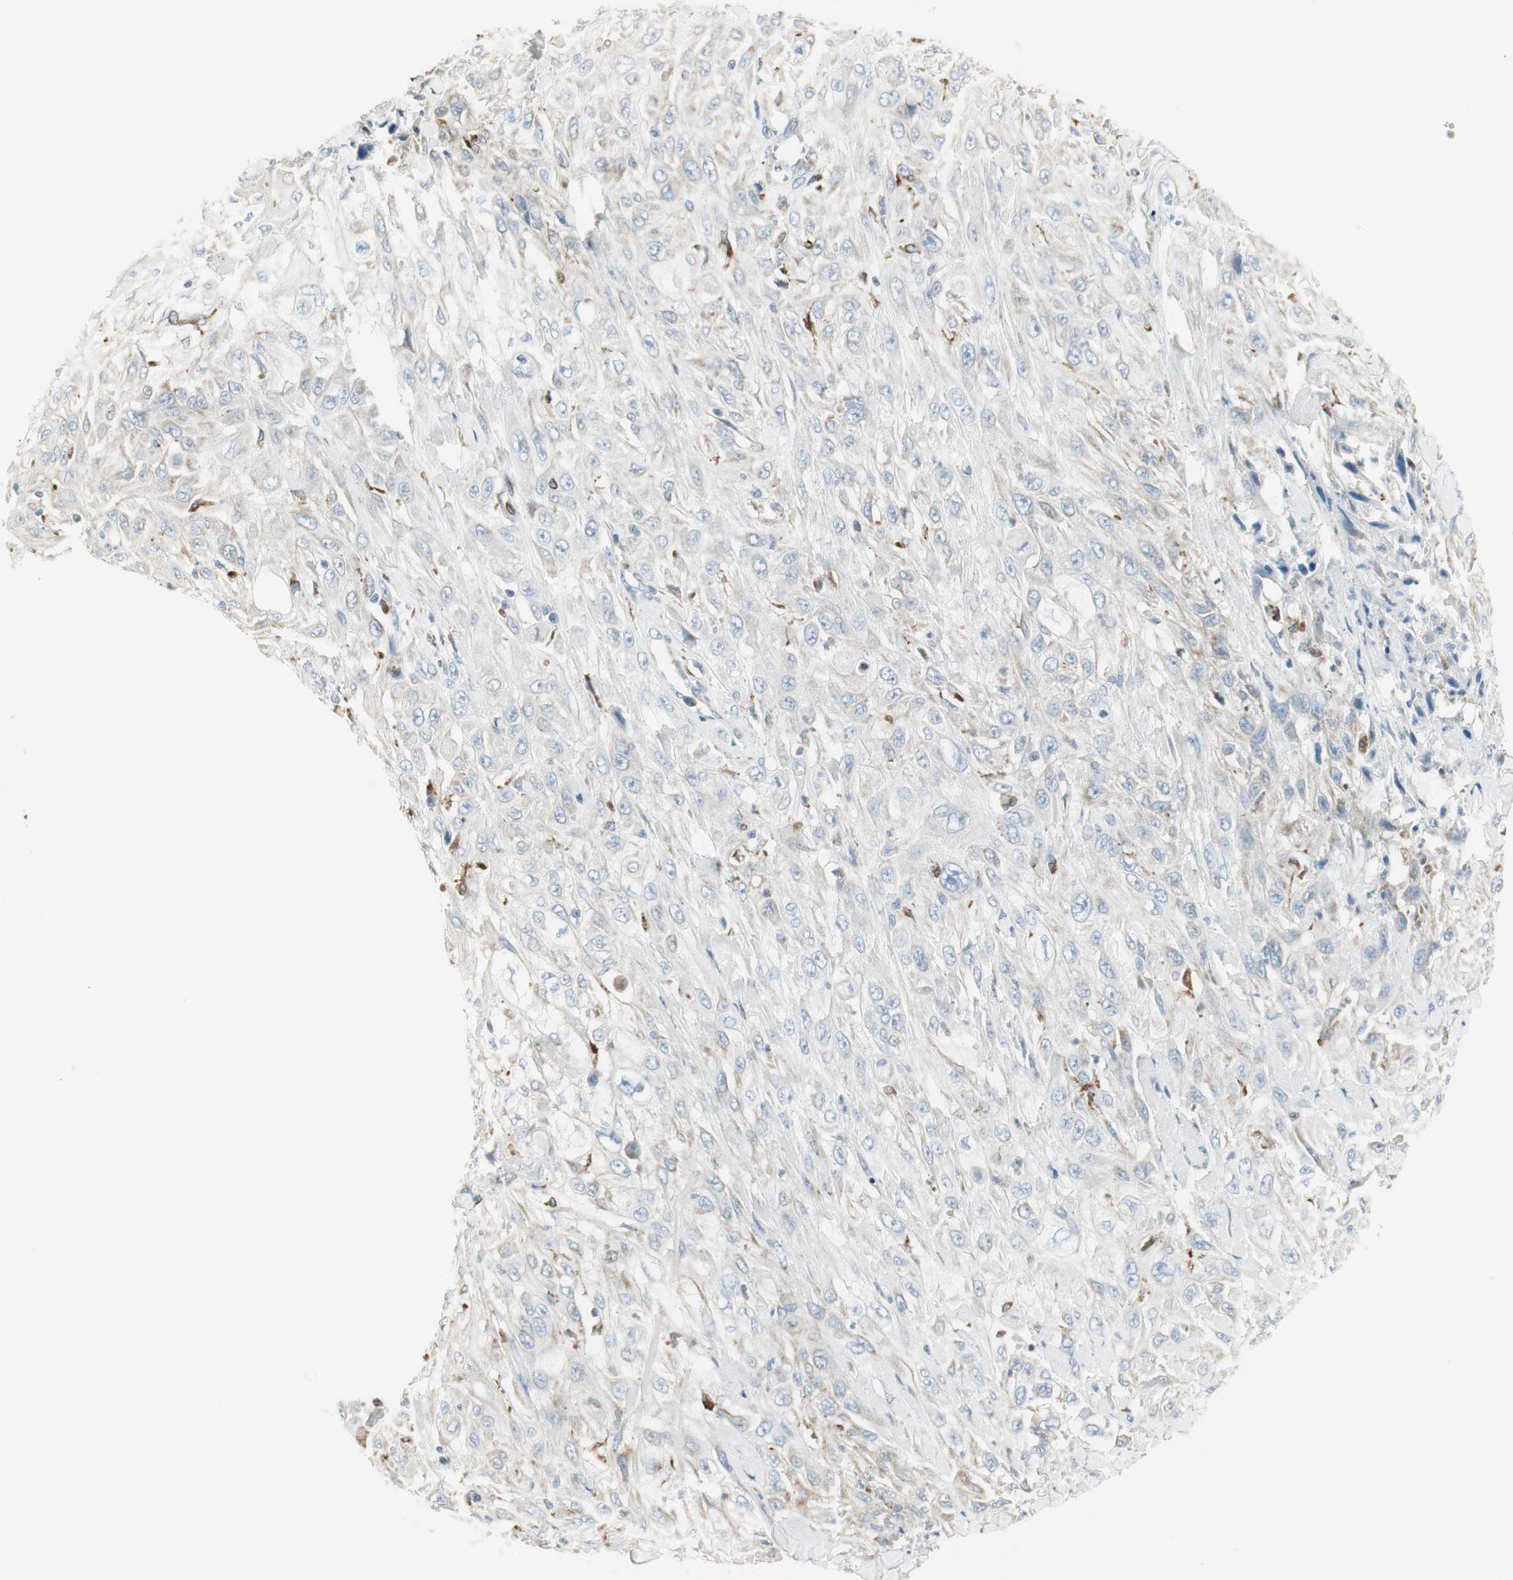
{"staining": {"intensity": "negative", "quantity": "none", "location": "none"}, "tissue": "skin cancer", "cell_type": "Tumor cells", "image_type": "cancer", "snomed": [{"axis": "morphology", "description": "Squamous cell carcinoma, NOS"}, {"axis": "morphology", "description": "Squamous cell carcinoma, metastatic, NOS"}, {"axis": "topography", "description": "Skin"}, {"axis": "topography", "description": "Lymph node"}], "caption": "Immunohistochemistry (IHC) image of neoplastic tissue: human skin cancer (metastatic squamous cell carcinoma) stained with DAB demonstrates no significant protein positivity in tumor cells. The staining is performed using DAB brown chromogen with nuclei counter-stained in using hematoxylin.", "gene": "TNFSF11", "patient": {"sex": "male", "age": 75}}